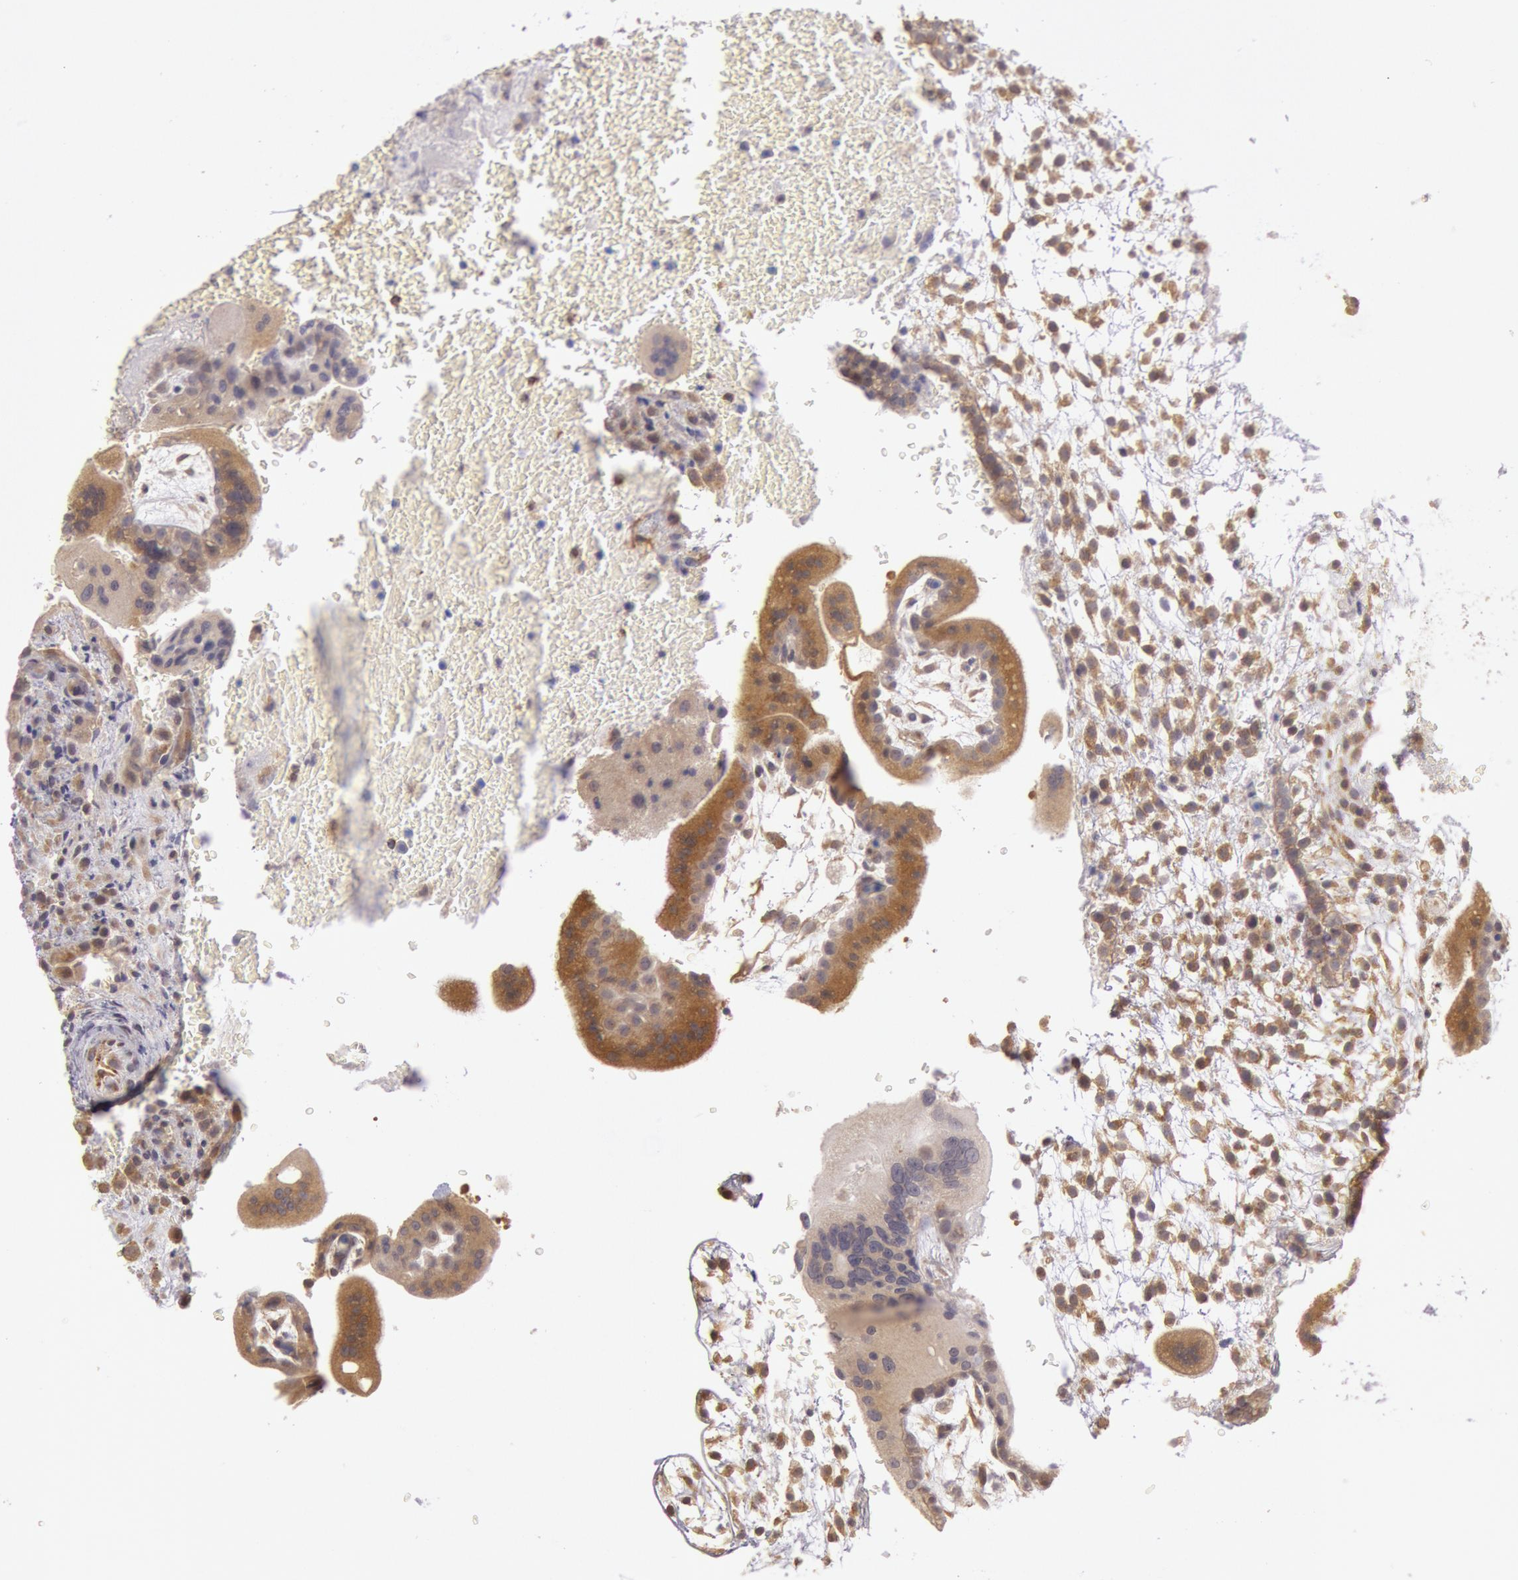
{"staining": {"intensity": "moderate", "quantity": ">75%", "location": "cytoplasmic/membranous"}, "tissue": "placenta", "cell_type": "Decidual cells", "image_type": "normal", "snomed": [{"axis": "morphology", "description": "Normal tissue, NOS"}, {"axis": "topography", "description": "Placenta"}], "caption": "Decidual cells reveal moderate cytoplasmic/membranous positivity in about >75% of cells in benign placenta.", "gene": "NMT2", "patient": {"sex": "female", "age": 35}}